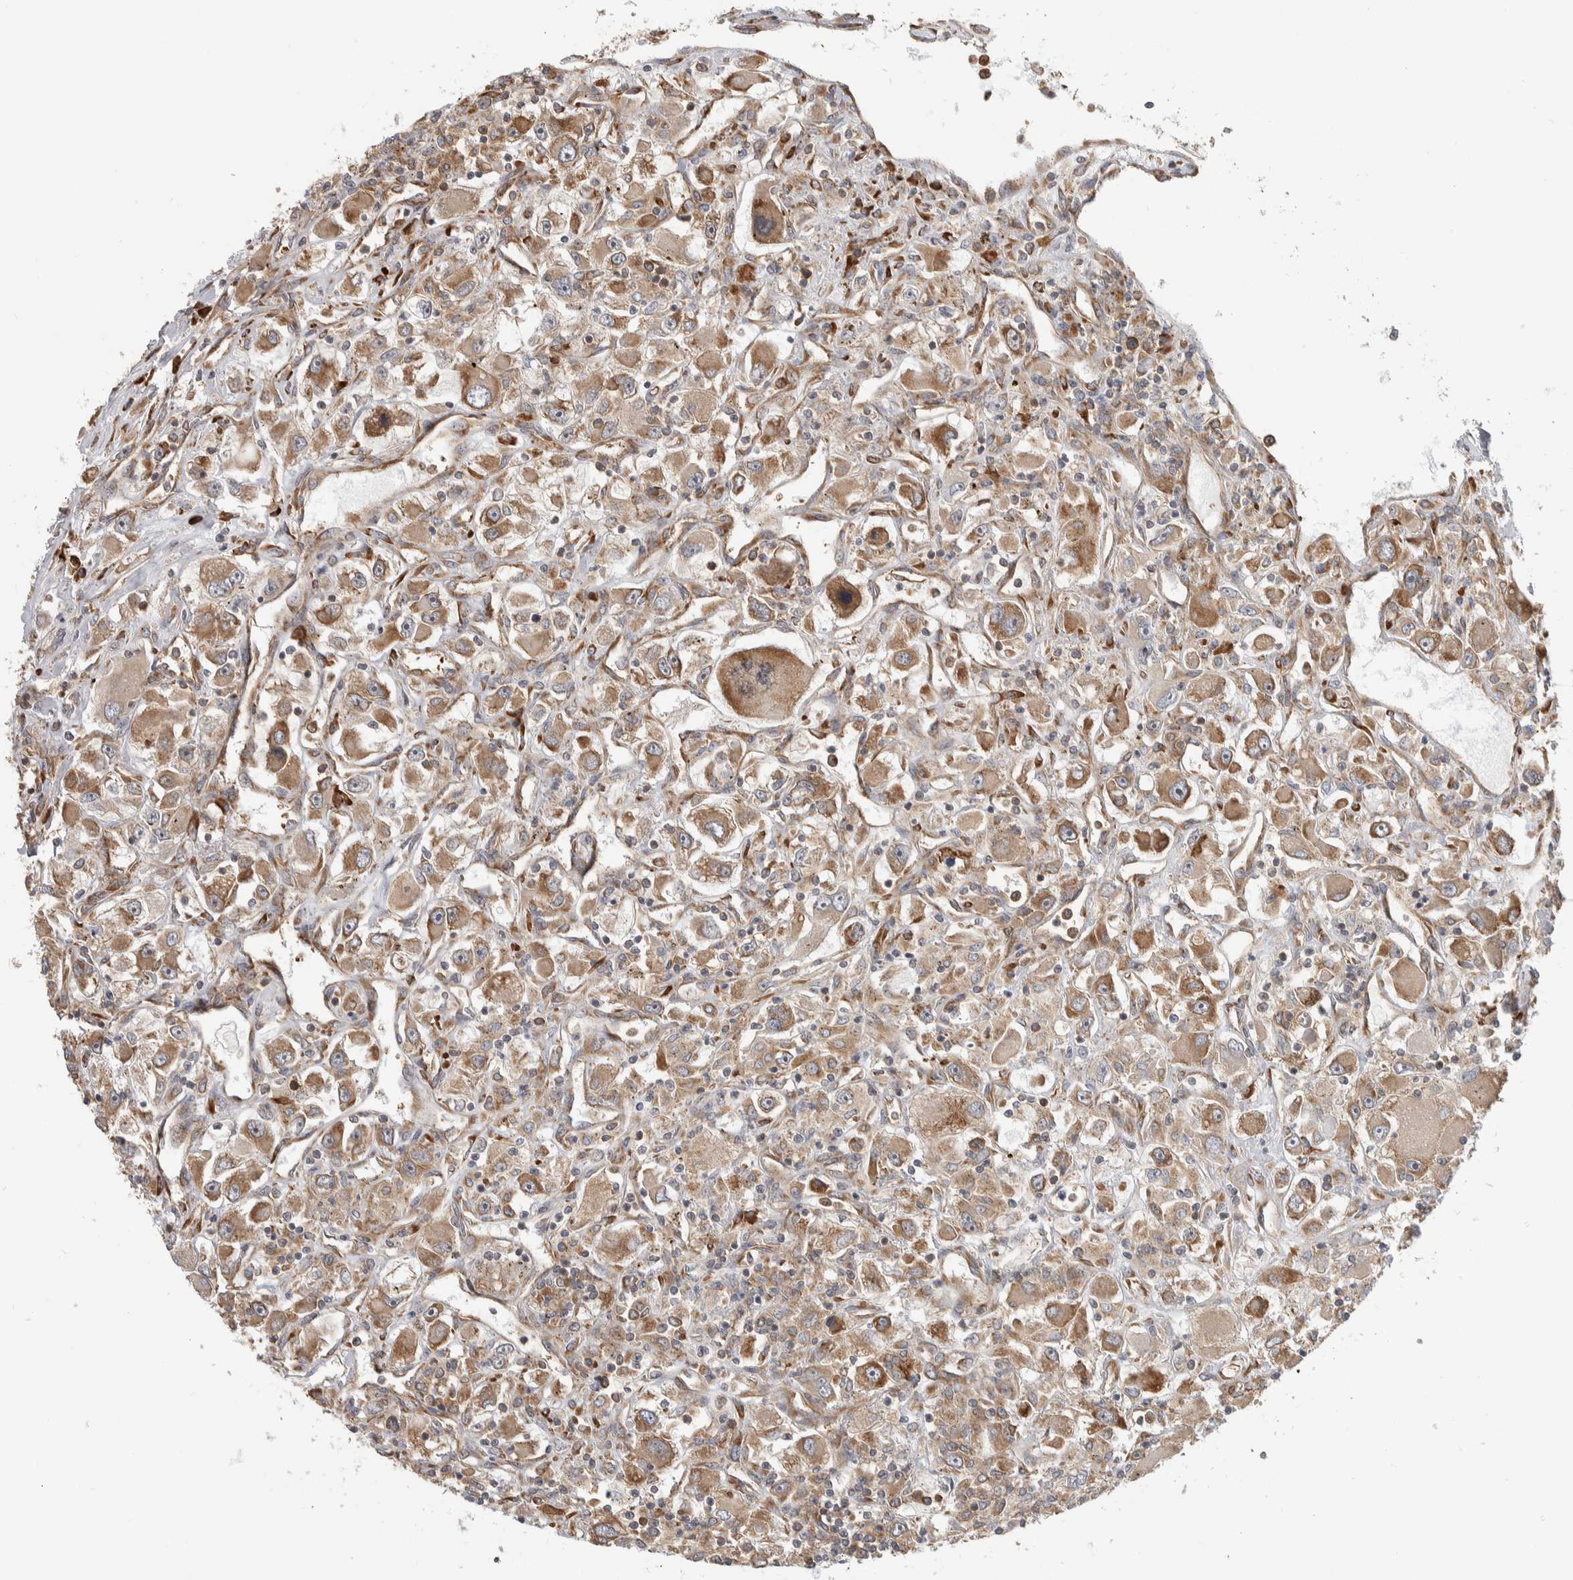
{"staining": {"intensity": "moderate", "quantity": ">75%", "location": "cytoplasmic/membranous"}, "tissue": "renal cancer", "cell_type": "Tumor cells", "image_type": "cancer", "snomed": [{"axis": "morphology", "description": "Adenocarcinoma, NOS"}, {"axis": "topography", "description": "Kidney"}], "caption": "Immunohistochemical staining of human renal cancer shows medium levels of moderate cytoplasmic/membranous protein positivity in about >75% of tumor cells. Immunohistochemistry stains the protein in brown and the nuclei are stained blue.", "gene": "EIF3H", "patient": {"sex": "female", "age": 52}}